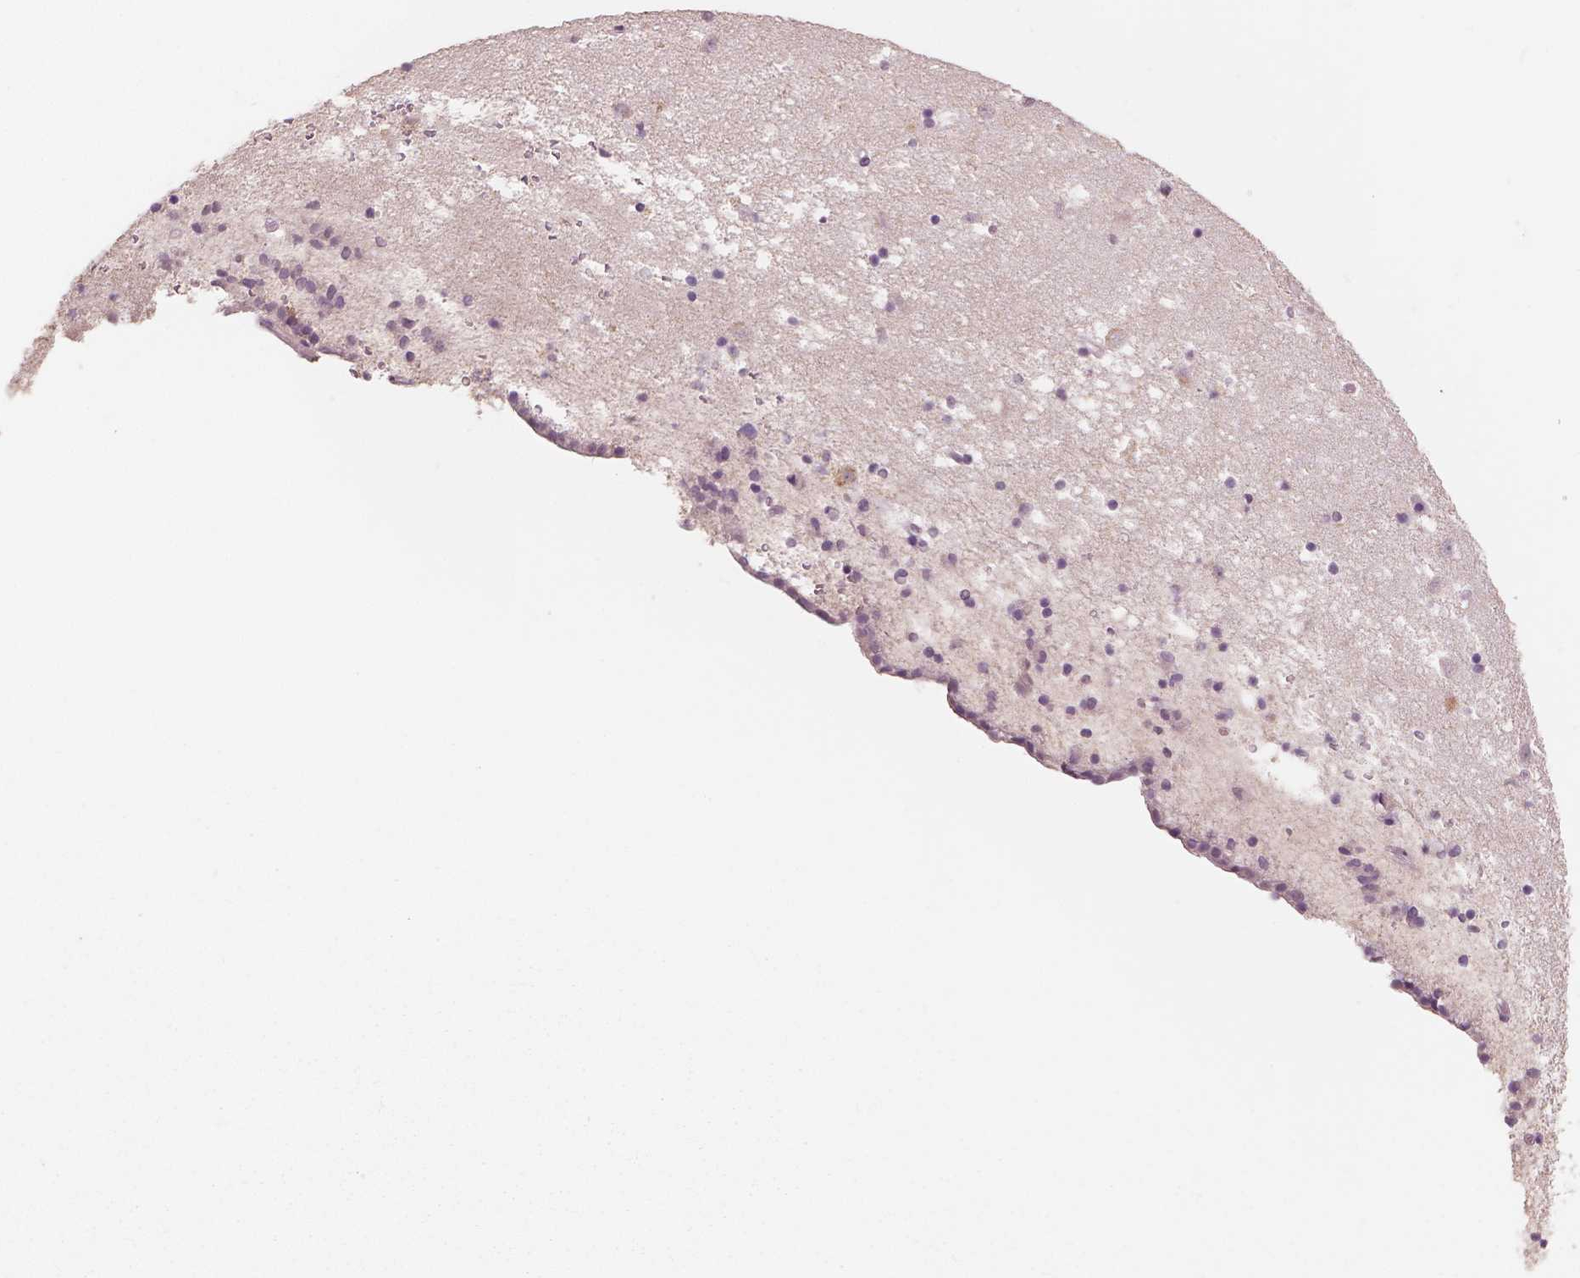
{"staining": {"intensity": "negative", "quantity": "none", "location": "none"}, "tissue": "caudate", "cell_type": "Glial cells", "image_type": "normal", "snomed": [{"axis": "morphology", "description": "Normal tissue, NOS"}, {"axis": "topography", "description": "Lateral ventricle wall"}], "caption": "Benign caudate was stained to show a protein in brown. There is no significant staining in glial cells. Nuclei are stained in blue.", "gene": "KIT", "patient": {"sex": "female", "age": 42}}